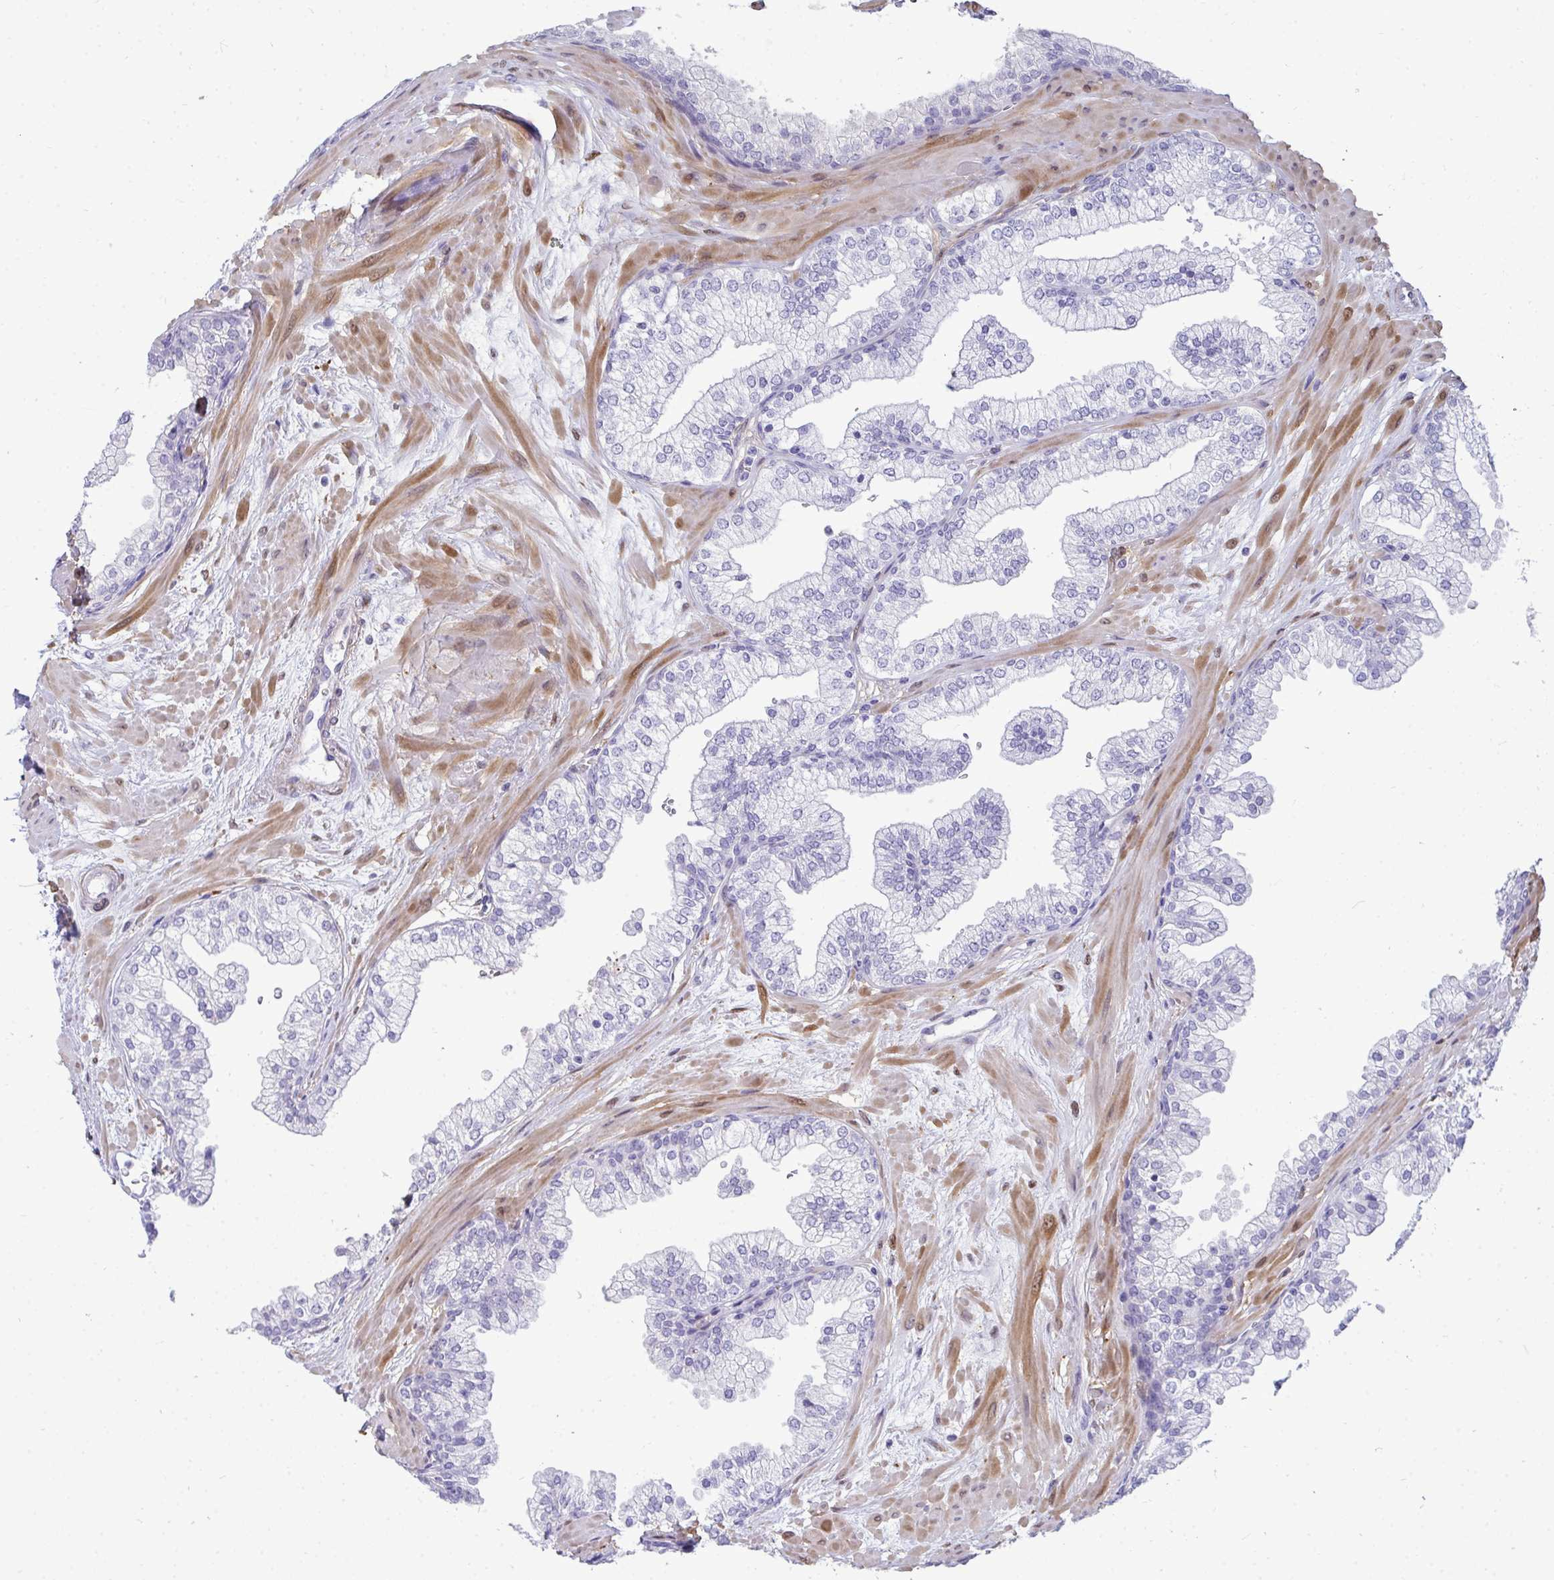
{"staining": {"intensity": "negative", "quantity": "none", "location": "none"}, "tissue": "prostate", "cell_type": "Glandular cells", "image_type": "normal", "snomed": [{"axis": "morphology", "description": "Normal tissue, NOS"}, {"axis": "topography", "description": "Prostate"}, {"axis": "topography", "description": "Peripheral nerve tissue"}], "caption": "DAB immunohistochemical staining of unremarkable prostate exhibits no significant positivity in glandular cells.", "gene": "HSPB6", "patient": {"sex": "male", "age": 61}}